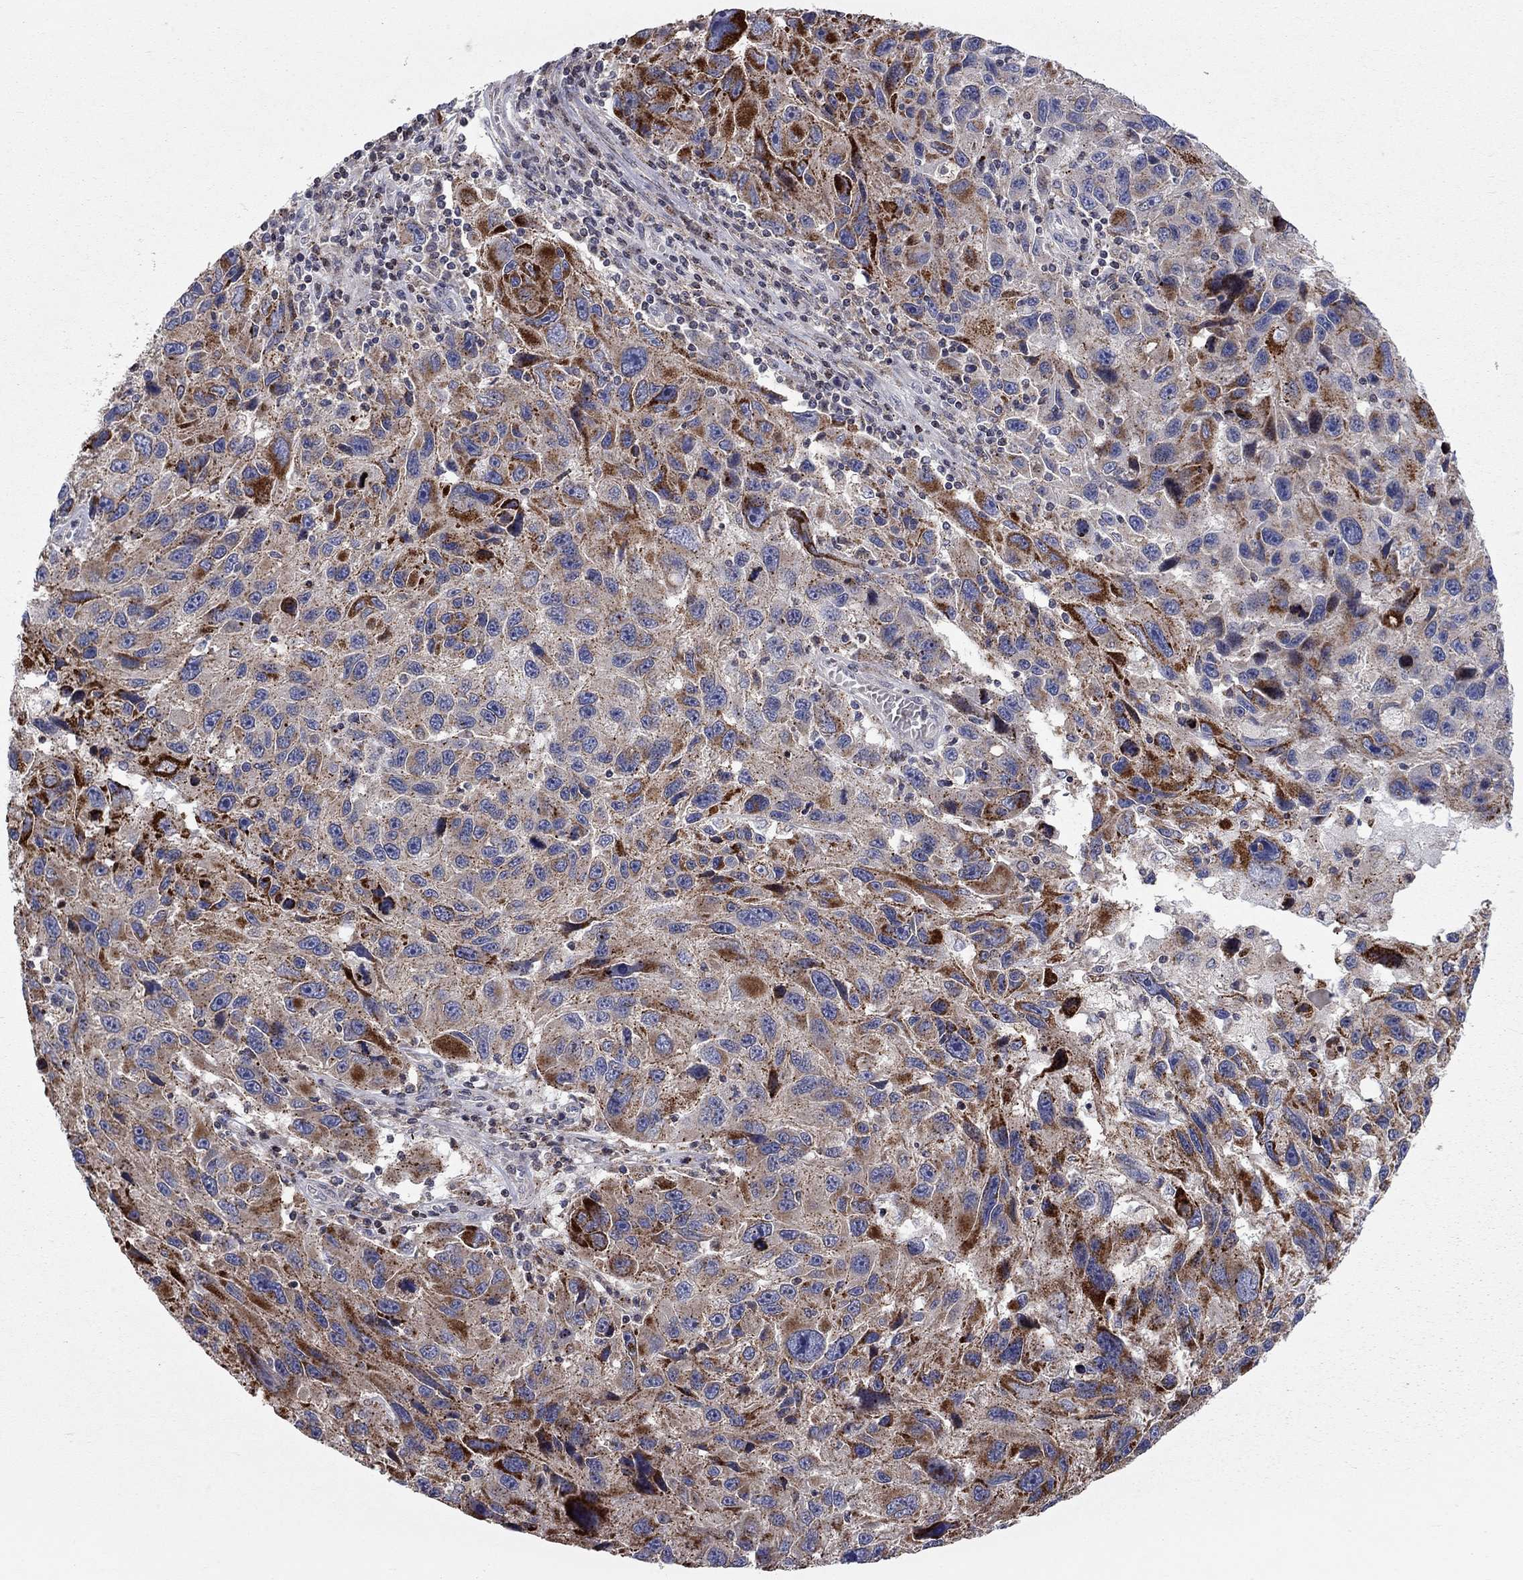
{"staining": {"intensity": "strong", "quantity": "25%-75%", "location": "cytoplasmic/membranous"}, "tissue": "melanoma", "cell_type": "Tumor cells", "image_type": "cancer", "snomed": [{"axis": "morphology", "description": "Malignant melanoma, NOS"}, {"axis": "topography", "description": "Skin"}], "caption": "Malignant melanoma tissue exhibits strong cytoplasmic/membranous expression in approximately 25%-75% of tumor cells, visualized by immunohistochemistry. Using DAB (brown) and hematoxylin (blue) stains, captured at high magnification using brightfield microscopy.", "gene": "ERN2", "patient": {"sex": "male", "age": 53}}